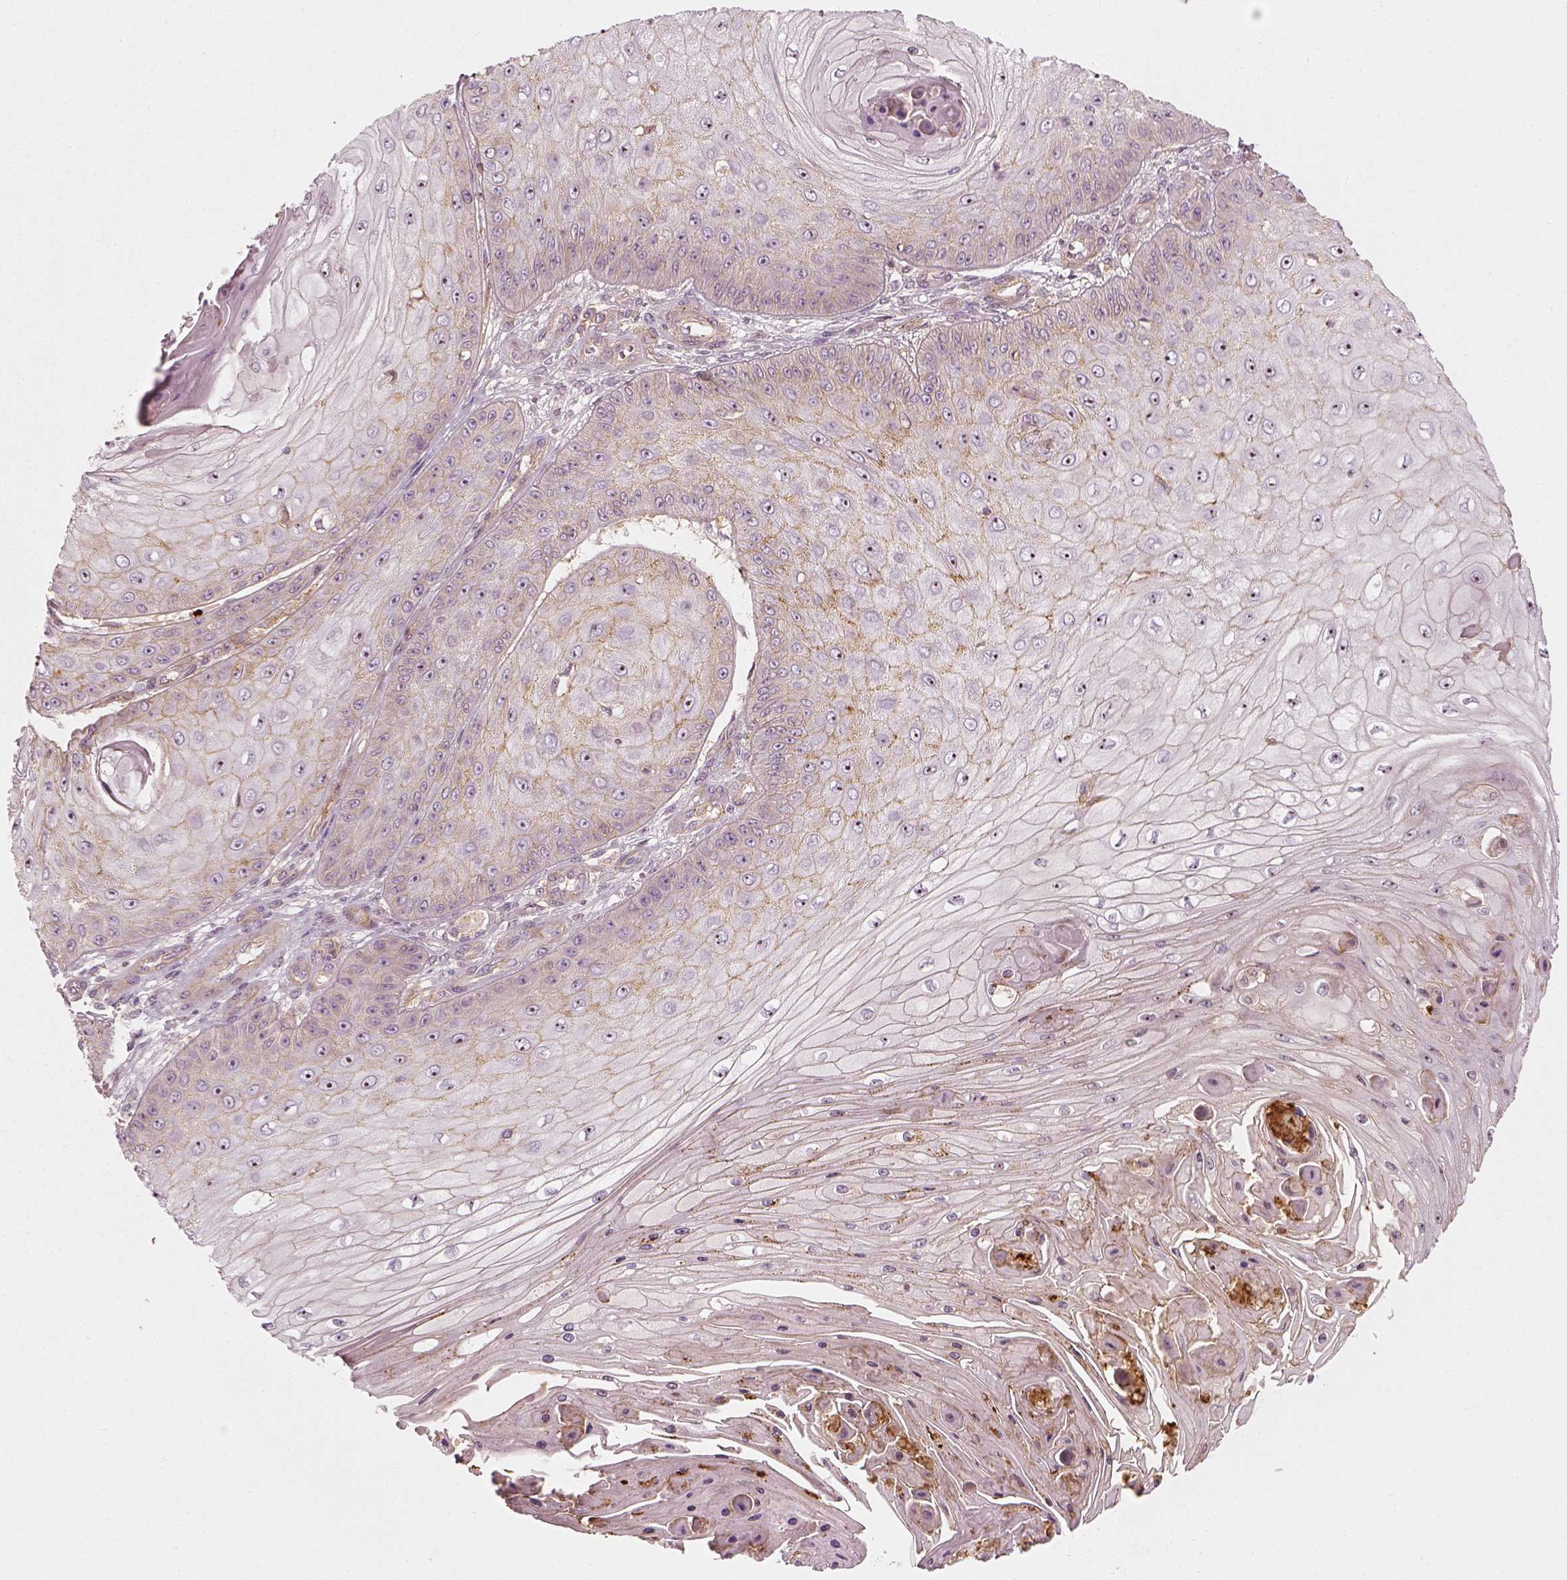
{"staining": {"intensity": "weak", "quantity": ">75%", "location": "cytoplasmic/membranous"}, "tissue": "skin cancer", "cell_type": "Tumor cells", "image_type": "cancer", "snomed": [{"axis": "morphology", "description": "Squamous cell carcinoma, NOS"}, {"axis": "topography", "description": "Skin"}], "caption": "Protein staining by immunohistochemistry (IHC) shows weak cytoplasmic/membranous positivity in about >75% of tumor cells in squamous cell carcinoma (skin).", "gene": "NPTN", "patient": {"sex": "male", "age": 70}}